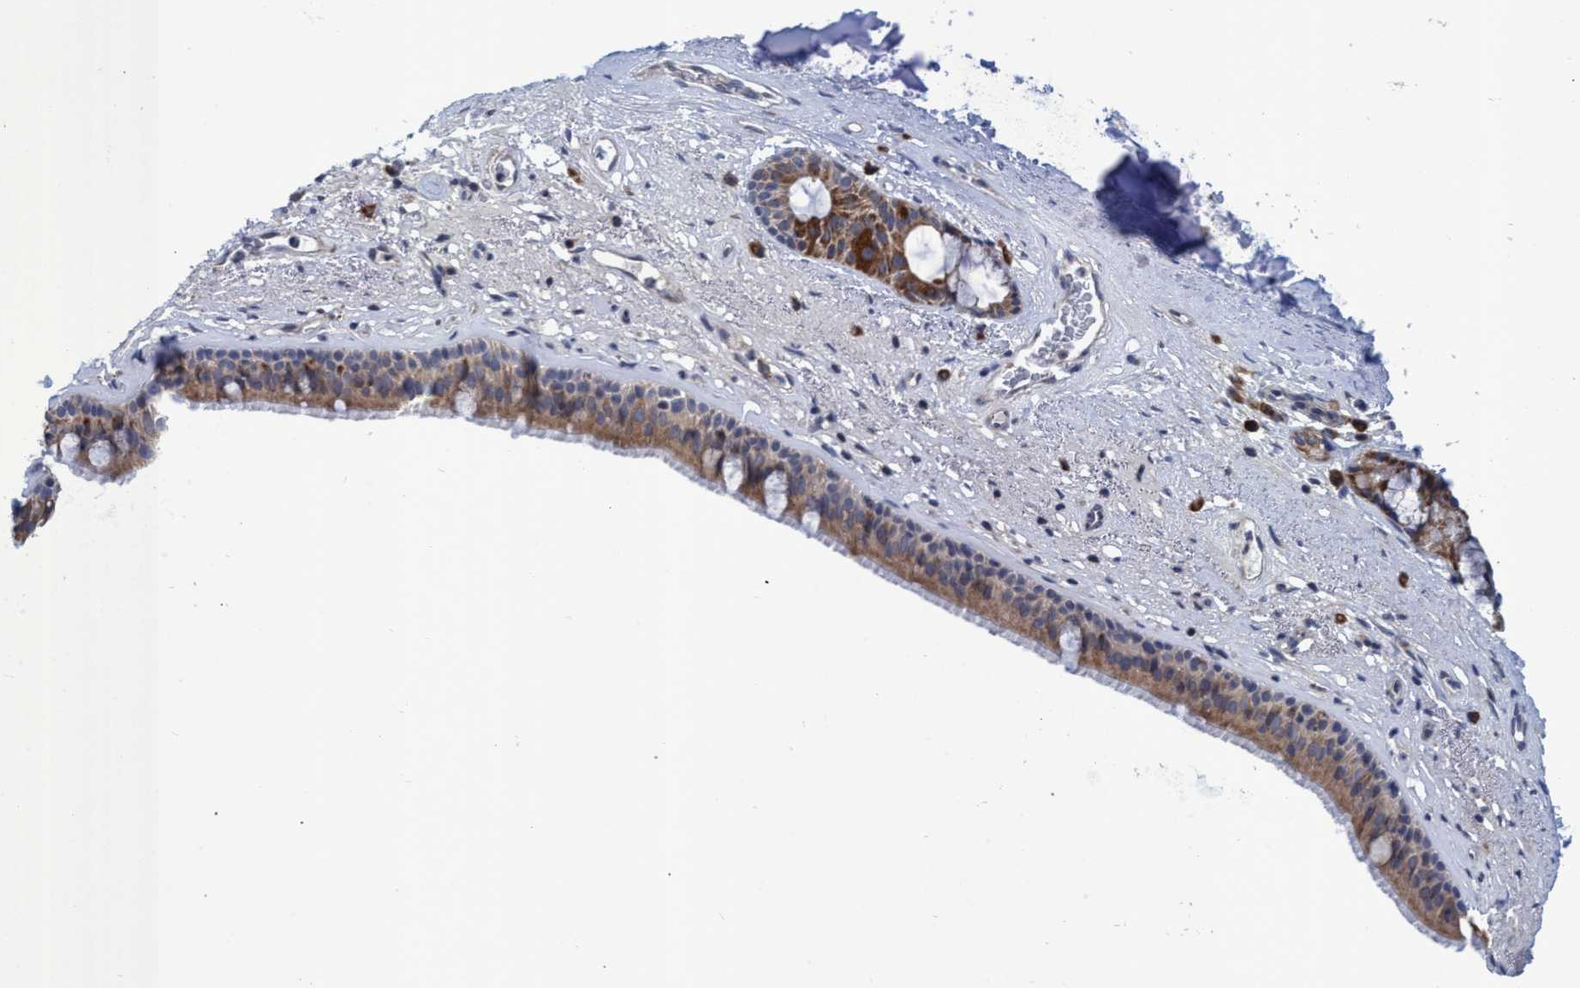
{"staining": {"intensity": "moderate", "quantity": ">75%", "location": "cytoplasmic/membranous"}, "tissue": "bronchus", "cell_type": "Respiratory epithelial cells", "image_type": "normal", "snomed": [{"axis": "morphology", "description": "Normal tissue, NOS"}, {"axis": "topography", "description": "Cartilage tissue"}], "caption": "Protein staining reveals moderate cytoplasmic/membranous staining in approximately >75% of respiratory epithelial cells in normal bronchus.", "gene": "NAT16", "patient": {"sex": "female", "age": 63}}